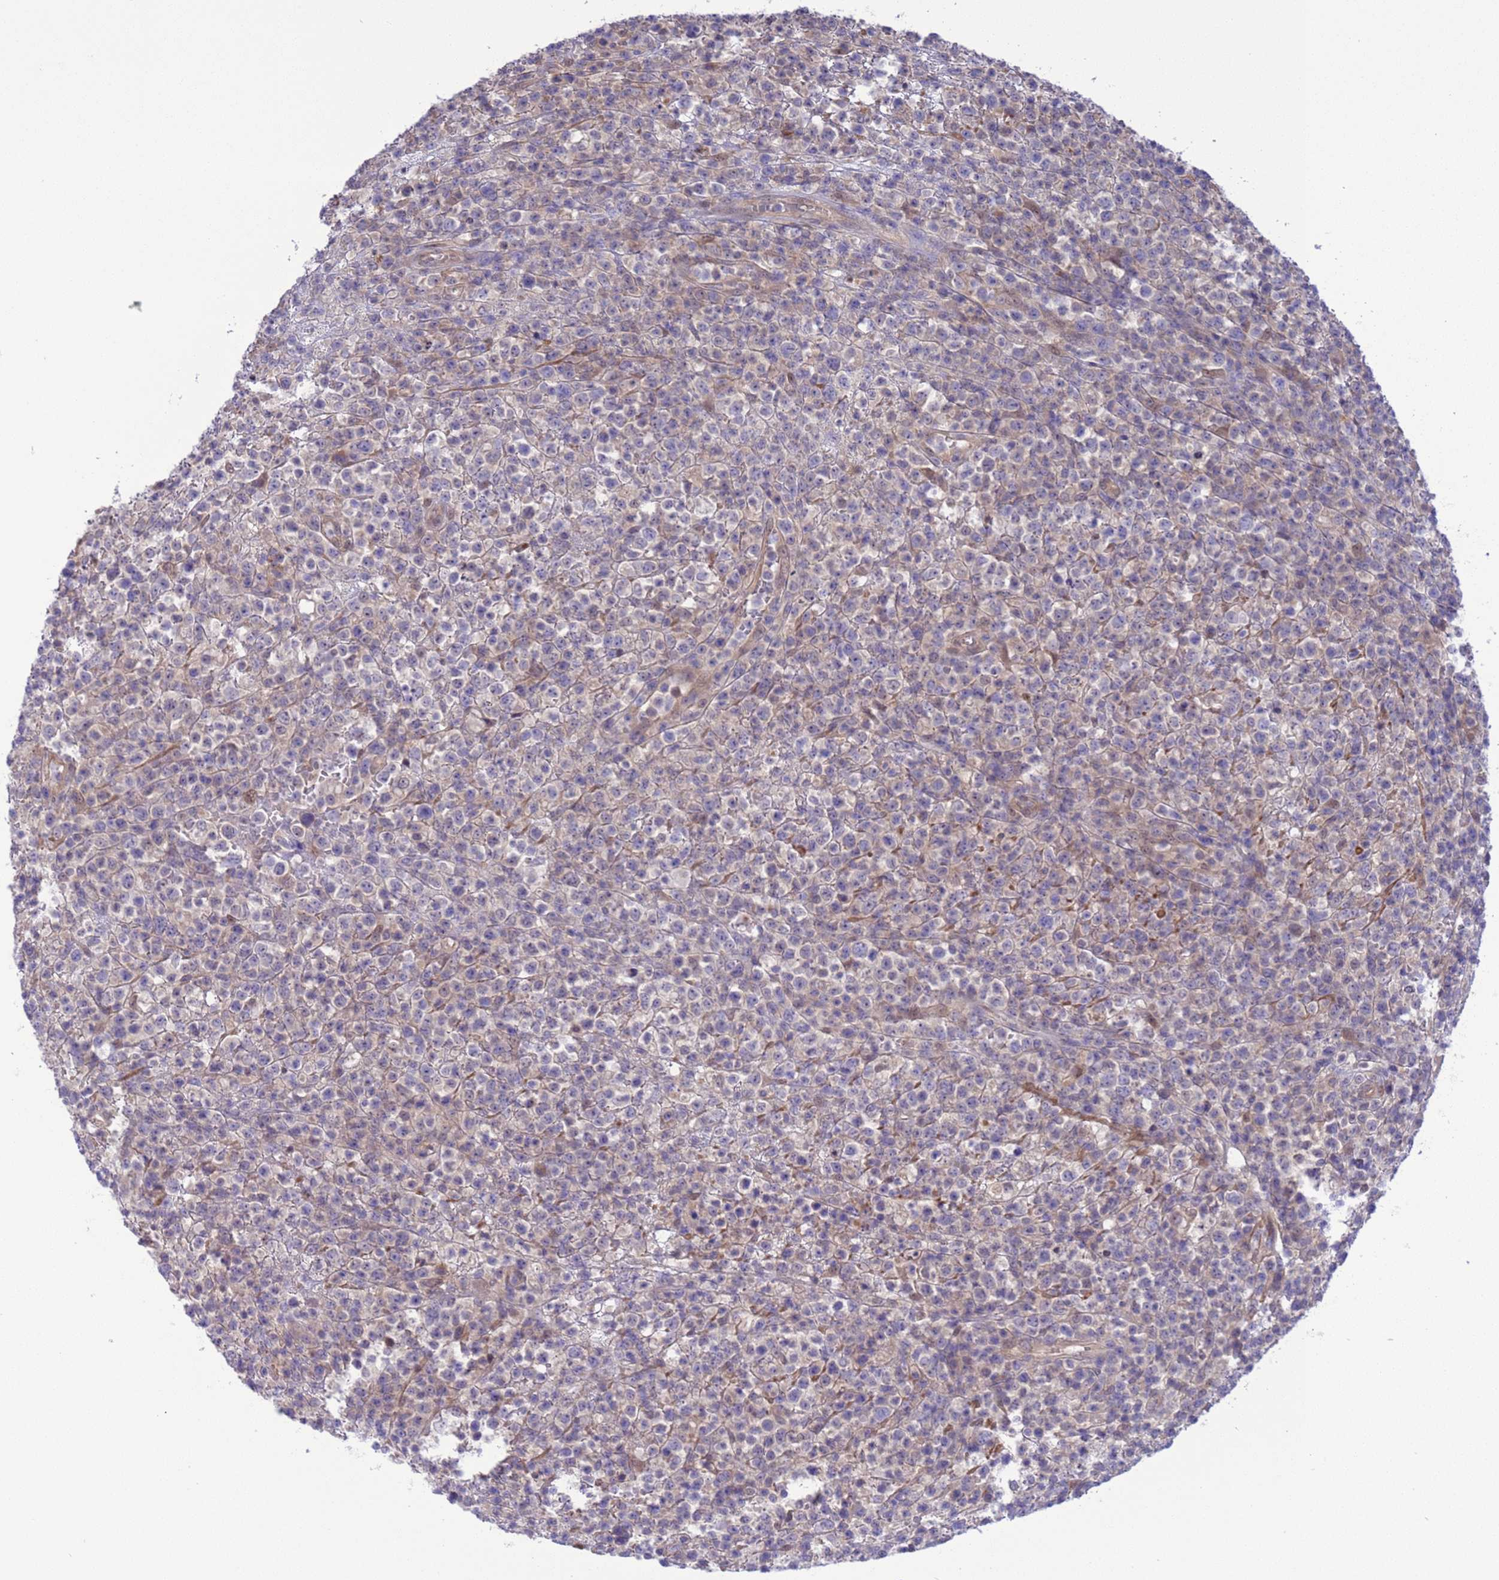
{"staining": {"intensity": "negative", "quantity": "none", "location": "none"}, "tissue": "lymphoma", "cell_type": "Tumor cells", "image_type": "cancer", "snomed": [{"axis": "morphology", "description": "Malignant lymphoma, non-Hodgkin's type, High grade"}, {"axis": "topography", "description": "Colon"}], "caption": "This is a image of IHC staining of lymphoma, which shows no staining in tumor cells.", "gene": "ZNF461", "patient": {"sex": "female", "age": 53}}